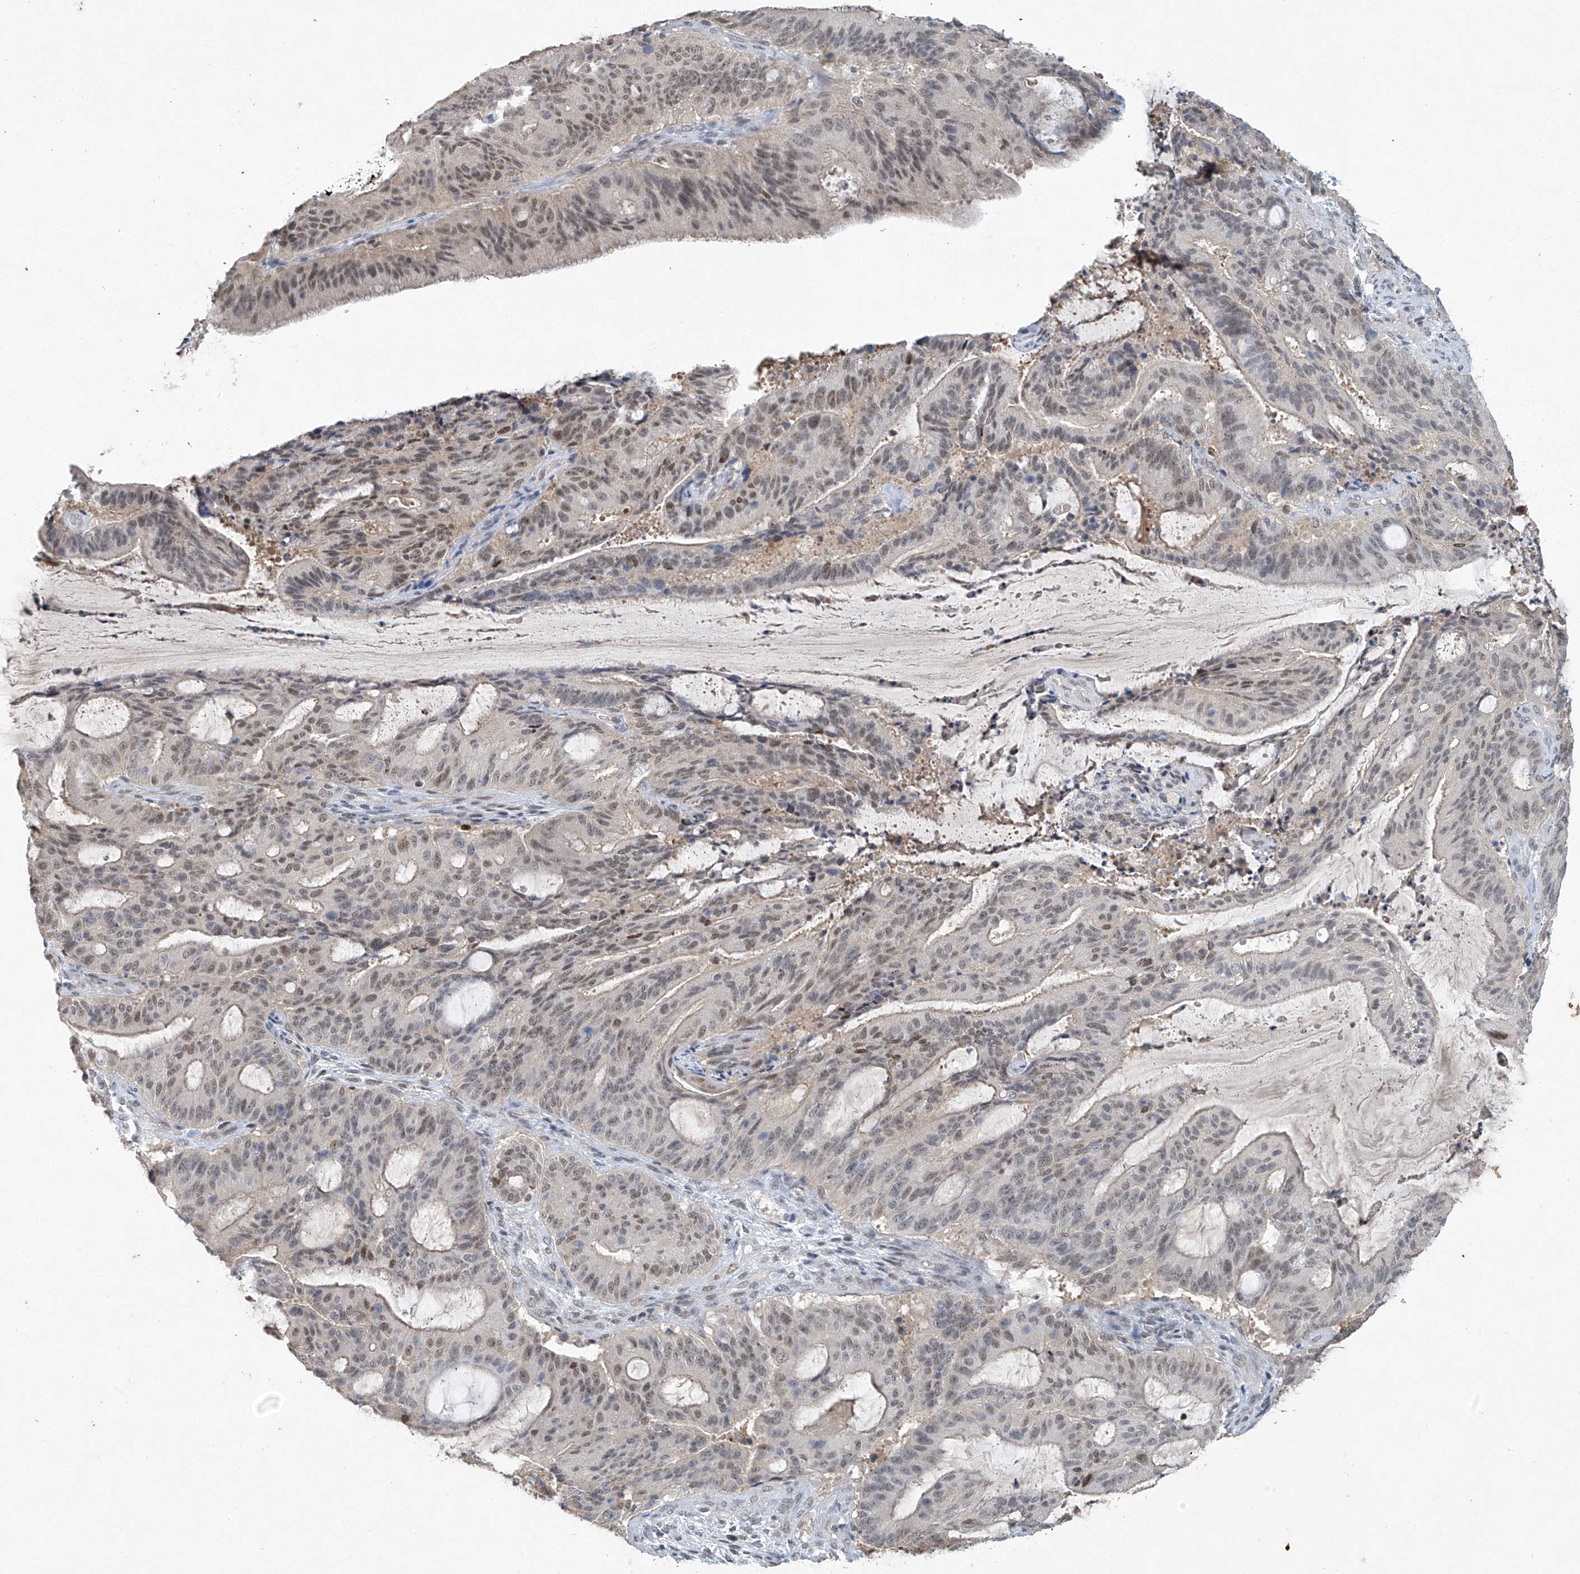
{"staining": {"intensity": "weak", "quantity": ">75%", "location": "nuclear"}, "tissue": "liver cancer", "cell_type": "Tumor cells", "image_type": "cancer", "snomed": [{"axis": "morphology", "description": "Normal tissue, NOS"}, {"axis": "morphology", "description": "Cholangiocarcinoma"}, {"axis": "topography", "description": "Liver"}, {"axis": "topography", "description": "Peripheral nerve tissue"}], "caption": "Liver cholangiocarcinoma stained with IHC shows weak nuclear expression in about >75% of tumor cells. The staining was performed using DAB to visualize the protein expression in brown, while the nuclei were stained in blue with hematoxylin (Magnification: 20x).", "gene": "TAF8", "patient": {"sex": "female", "age": 73}}